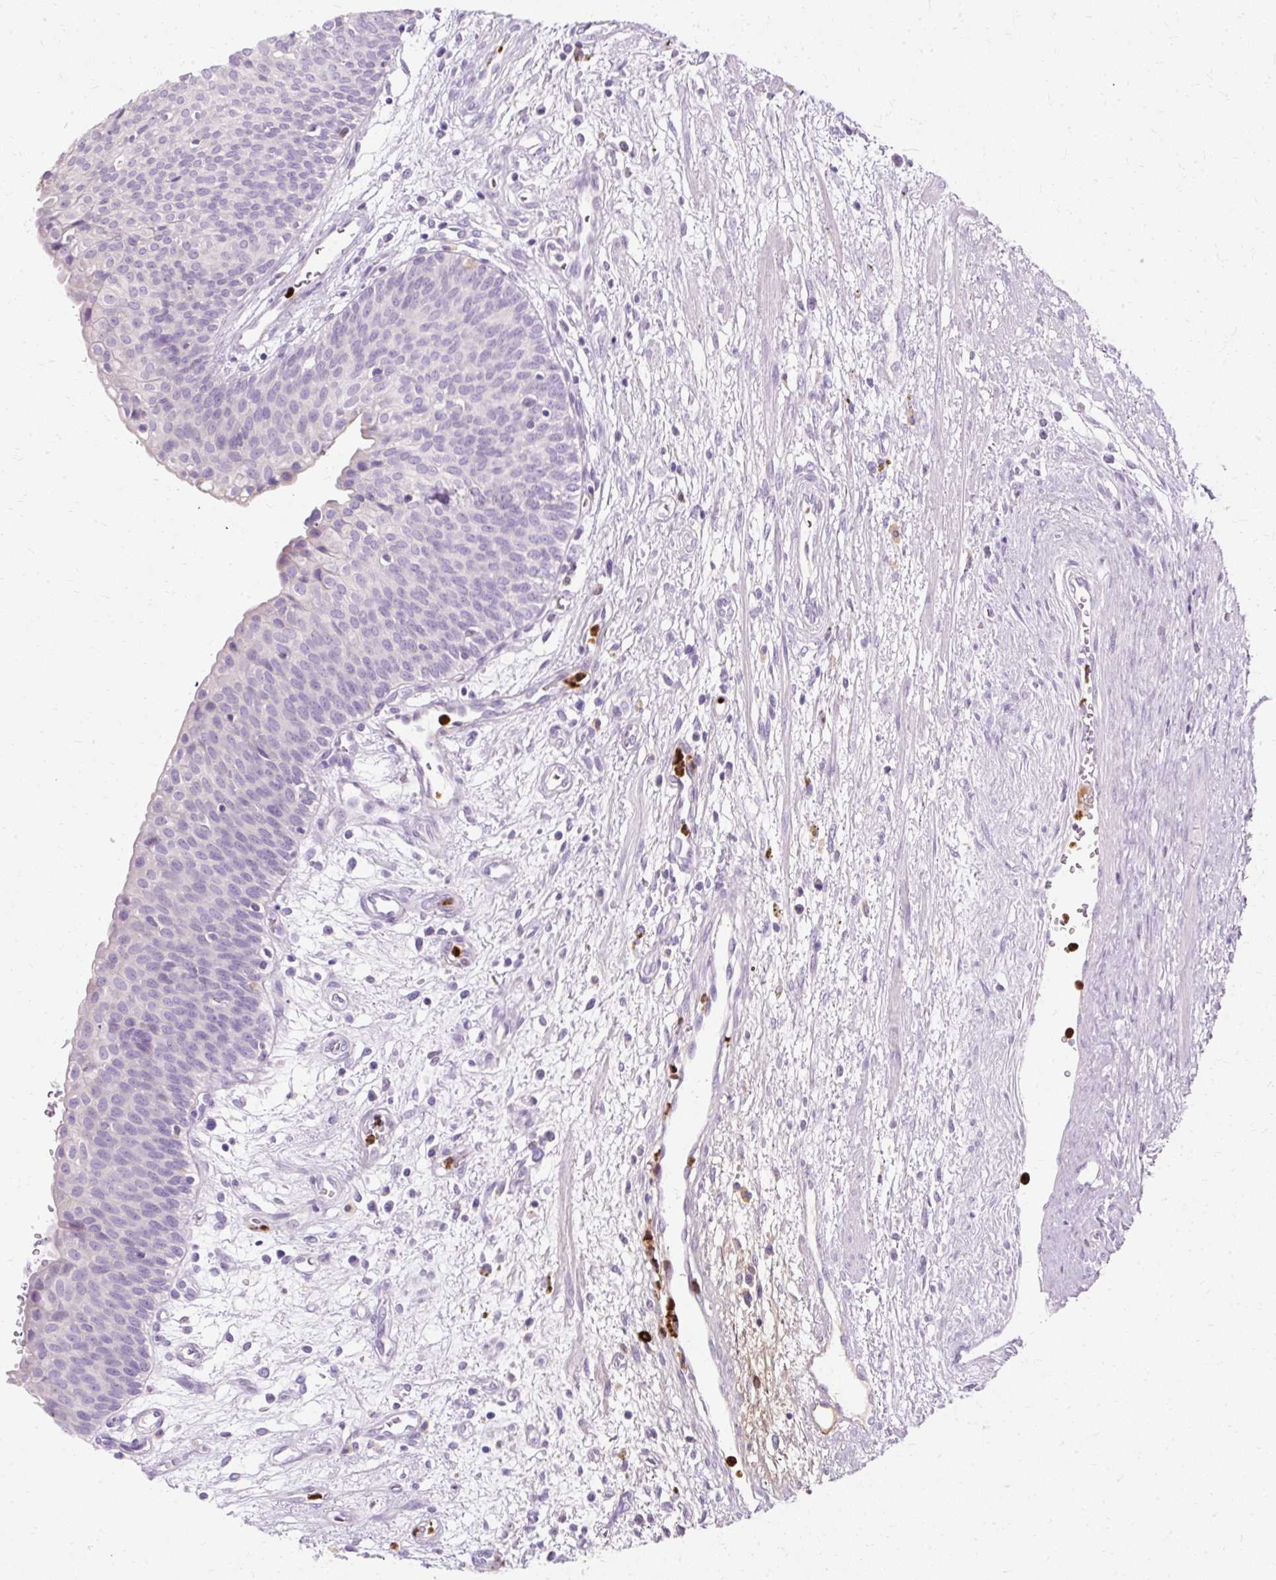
{"staining": {"intensity": "negative", "quantity": "none", "location": "none"}, "tissue": "urinary bladder", "cell_type": "Urothelial cells", "image_type": "normal", "snomed": [{"axis": "morphology", "description": "Normal tissue, NOS"}, {"axis": "topography", "description": "Urinary bladder"}], "caption": "A micrograph of human urinary bladder is negative for staining in urothelial cells. (Stains: DAB immunohistochemistry with hematoxylin counter stain, Microscopy: brightfield microscopy at high magnification).", "gene": "DEFA1B", "patient": {"sex": "male", "age": 55}}